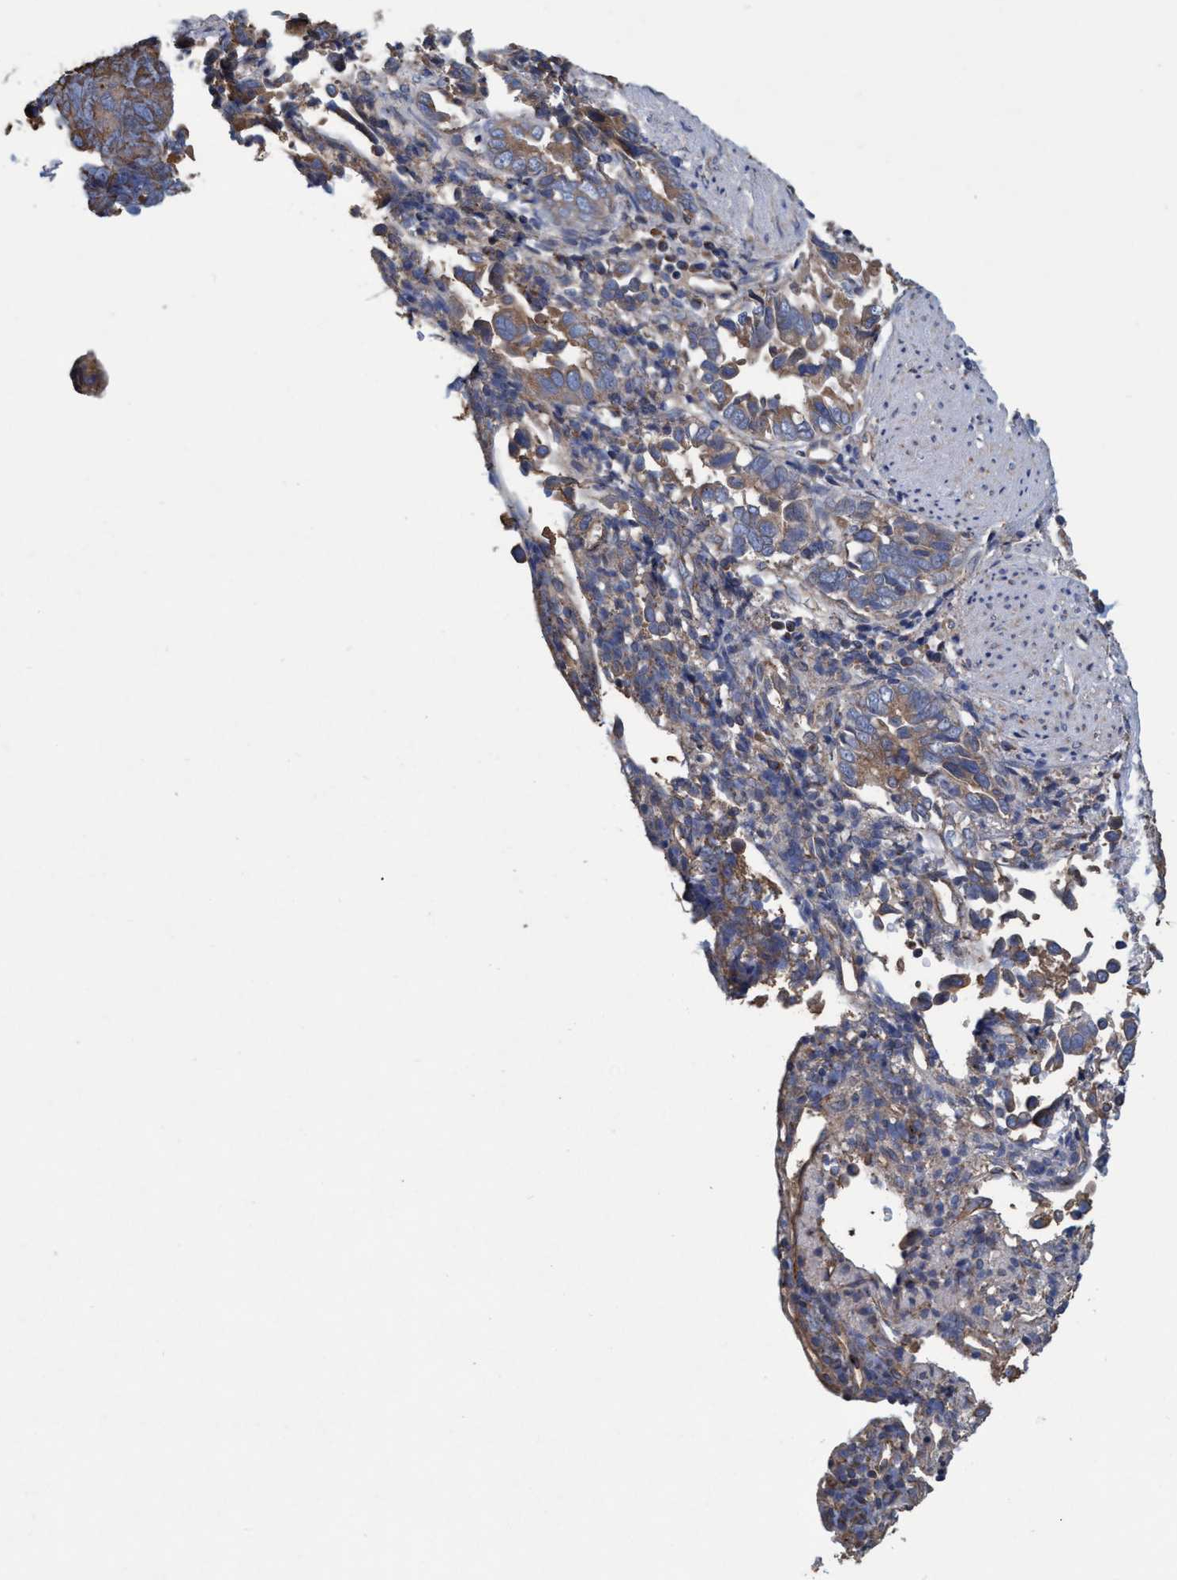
{"staining": {"intensity": "weak", "quantity": ">75%", "location": "cytoplasmic/membranous"}, "tissue": "liver cancer", "cell_type": "Tumor cells", "image_type": "cancer", "snomed": [{"axis": "morphology", "description": "Cholangiocarcinoma"}, {"axis": "topography", "description": "Liver"}], "caption": "This histopathology image shows immunohistochemistry staining of human liver cancer, with low weak cytoplasmic/membranous positivity in approximately >75% of tumor cells.", "gene": "BICD2", "patient": {"sex": "female", "age": 79}}